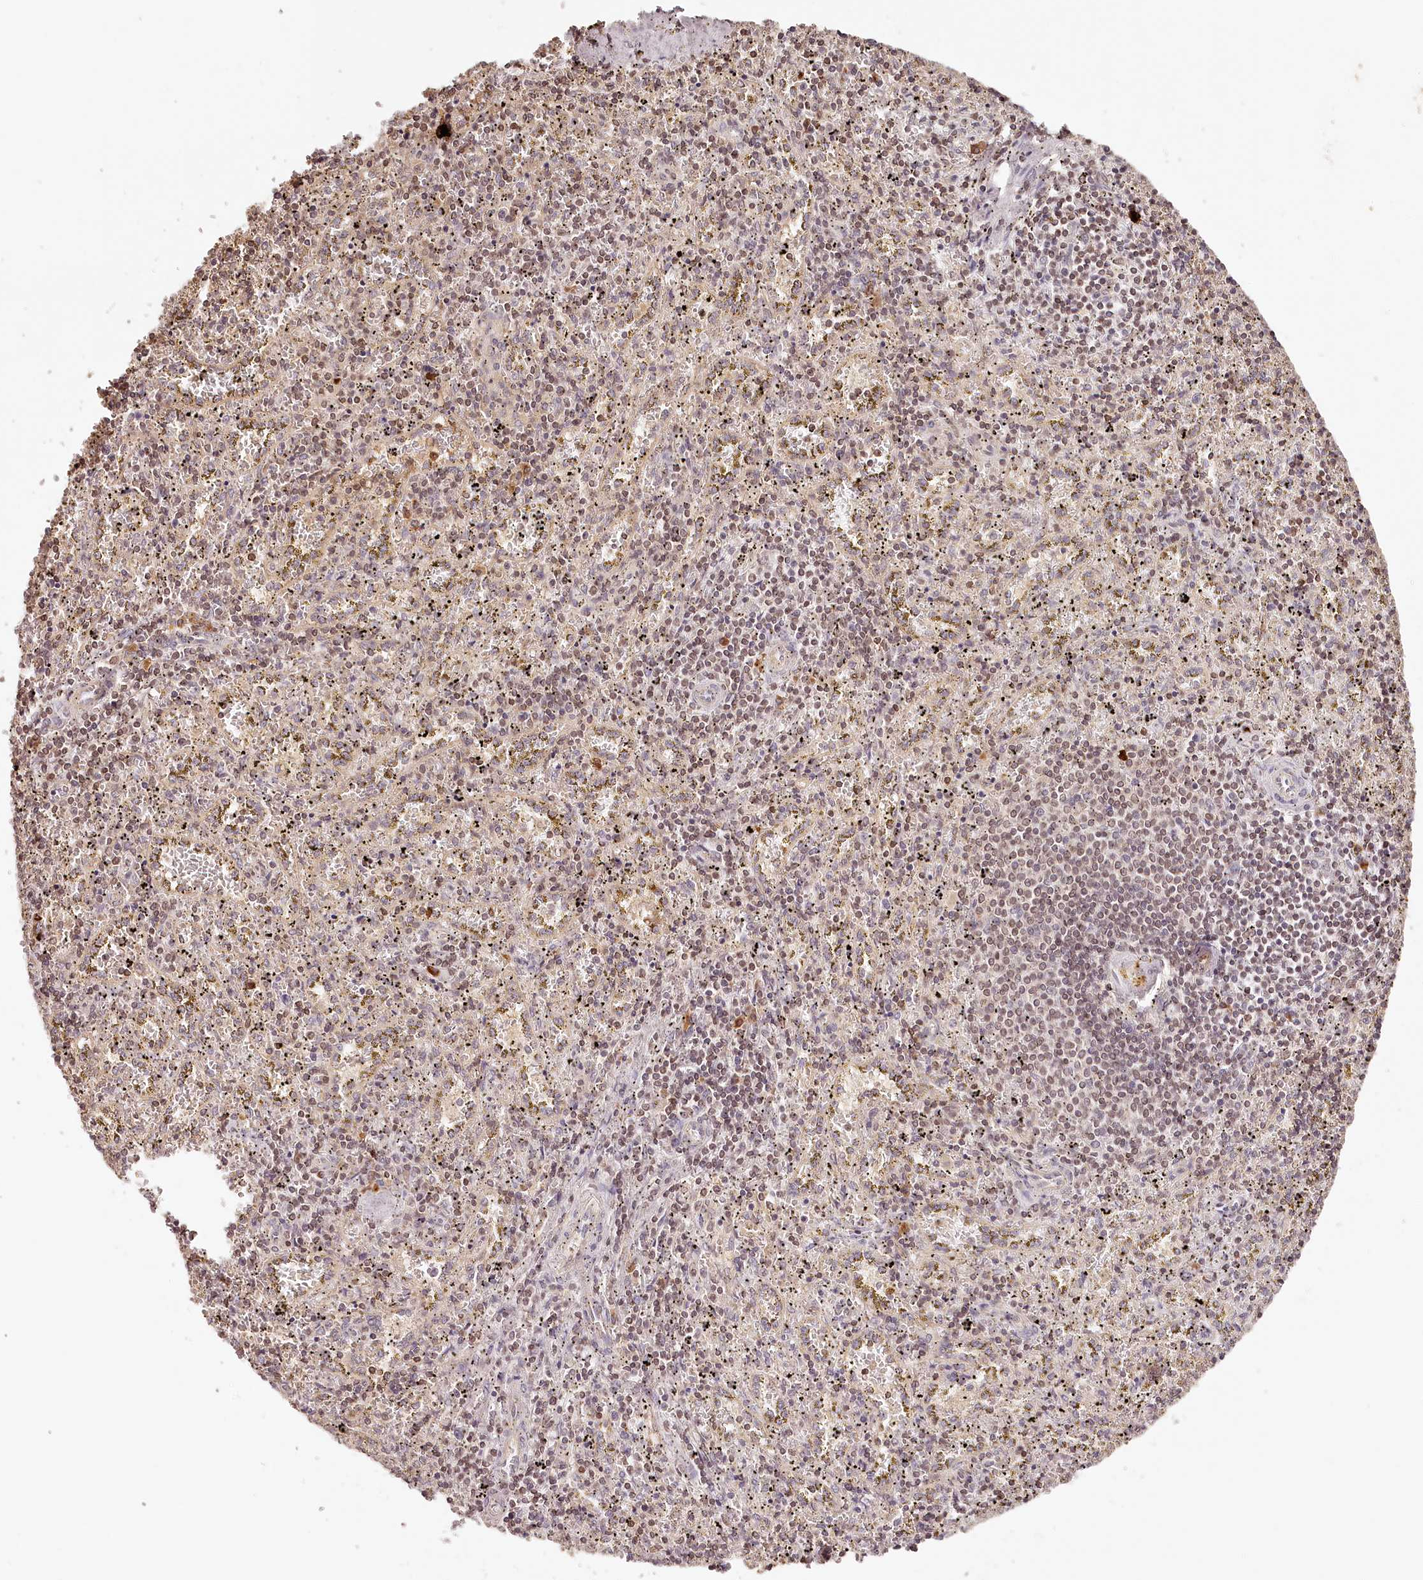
{"staining": {"intensity": "moderate", "quantity": "<25%", "location": "cytoplasmic/membranous"}, "tissue": "spleen", "cell_type": "Cells in red pulp", "image_type": "normal", "snomed": [{"axis": "morphology", "description": "Normal tissue, NOS"}, {"axis": "topography", "description": "Spleen"}], "caption": "Immunohistochemical staining of normal spleen exhibits <25% levels of moderate cytoplasmic/membranous protein expression in approximately <25% of cells in red pulp.", "gene": "SYNGR1", "patient": {"sex": "male", "age": 11}}